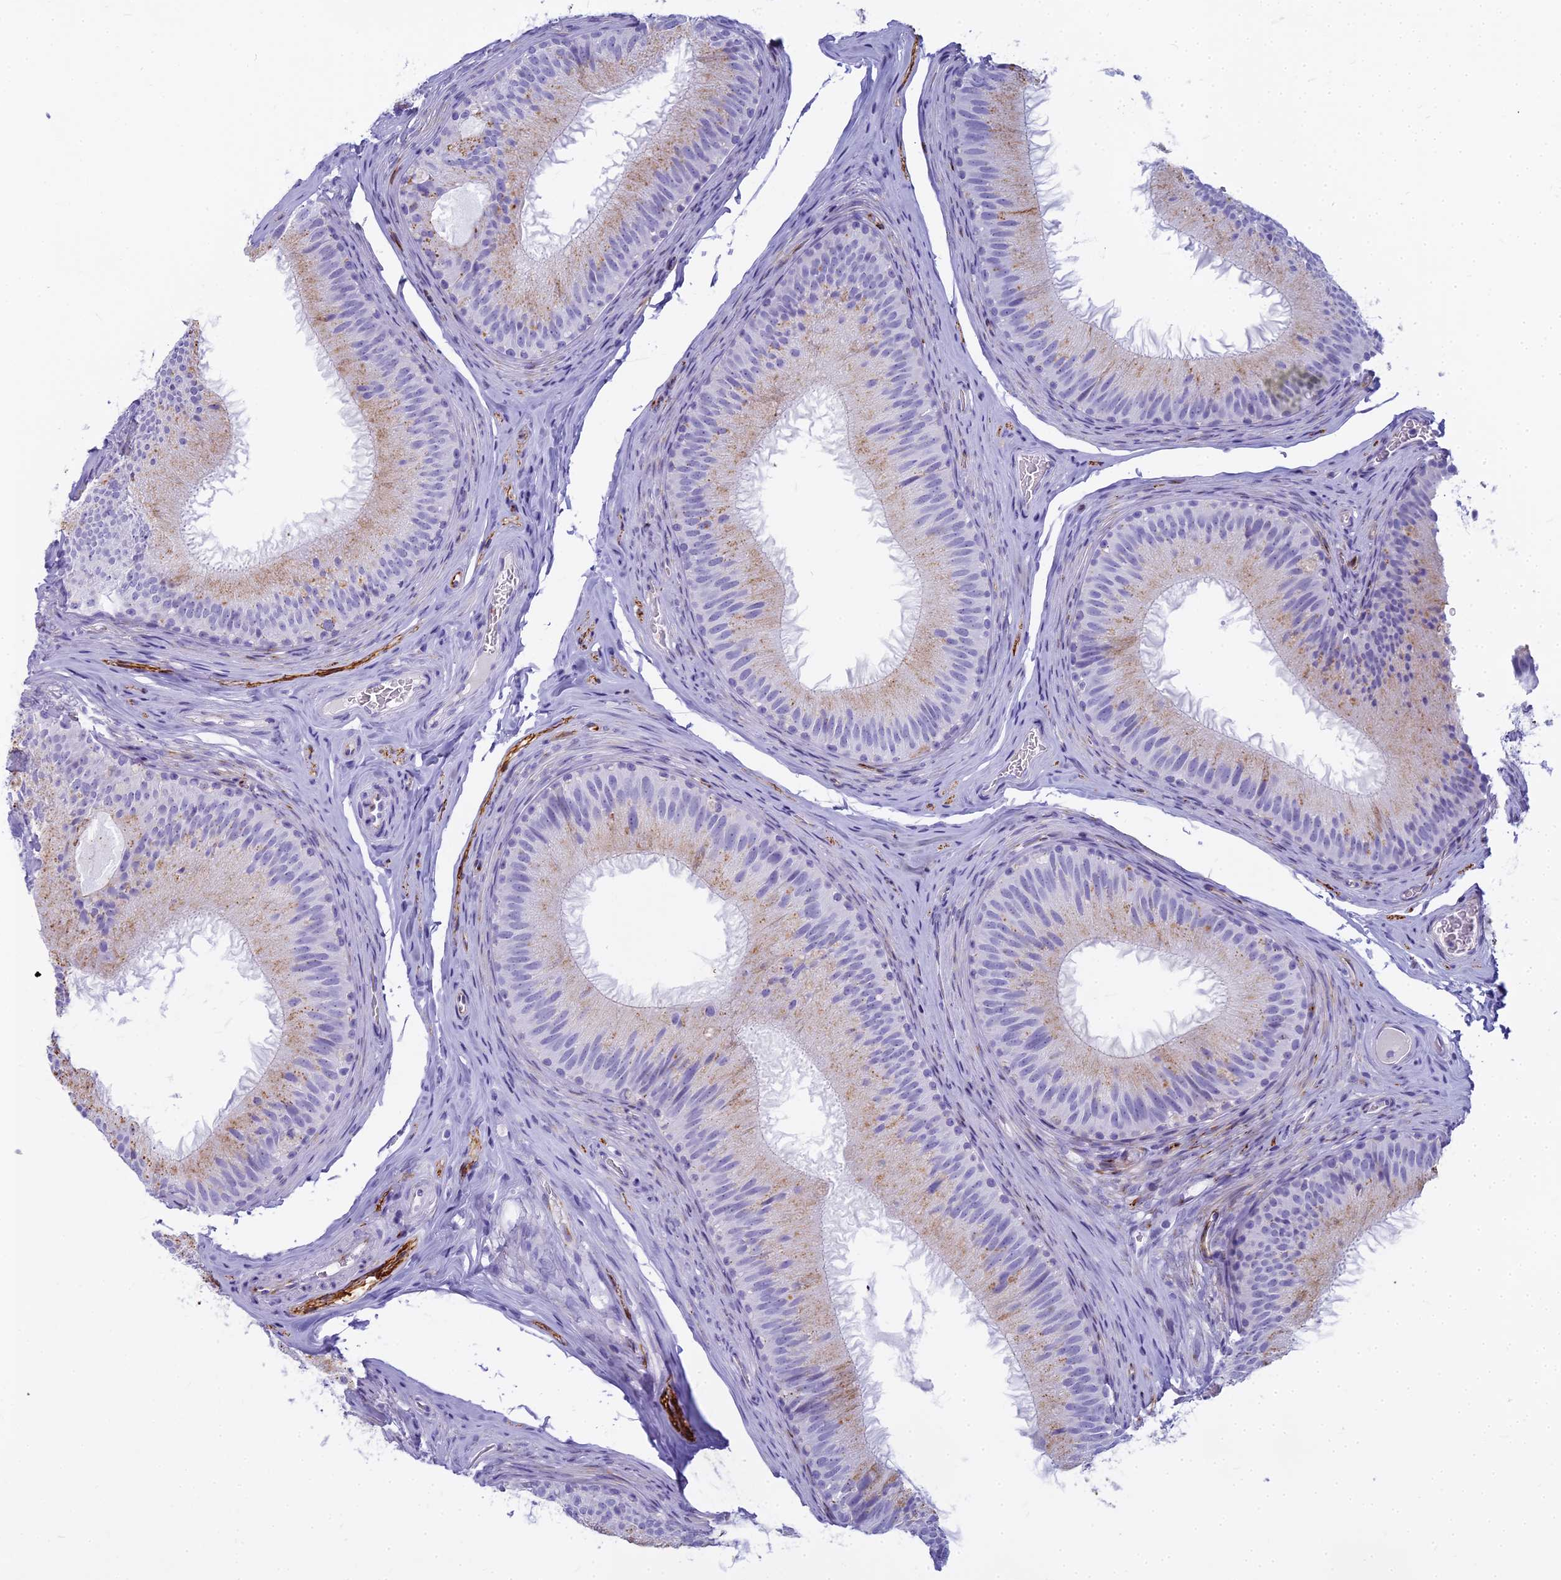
{"staining": {"intensity": "weak", "quantity": "25%-75%", "location": "cytoplasmic/membranous"}, "tissue": "epididymis", "cell_type": "Glandular cells", "image_type": "normal", "snomed": [{"axis": "morphology", "description": "Normal tissue, NOS"}, {"axis": "topography", "description": "Epididymis"}], "caption": "Epididymis stained for a protein (brown) reveals weak cytoplasmic/membranous positive expression in approximately 25%-75% of glandular cells.", "gene": "ENSG00000265118", "patient": {"sex": "male", "age": 34}}